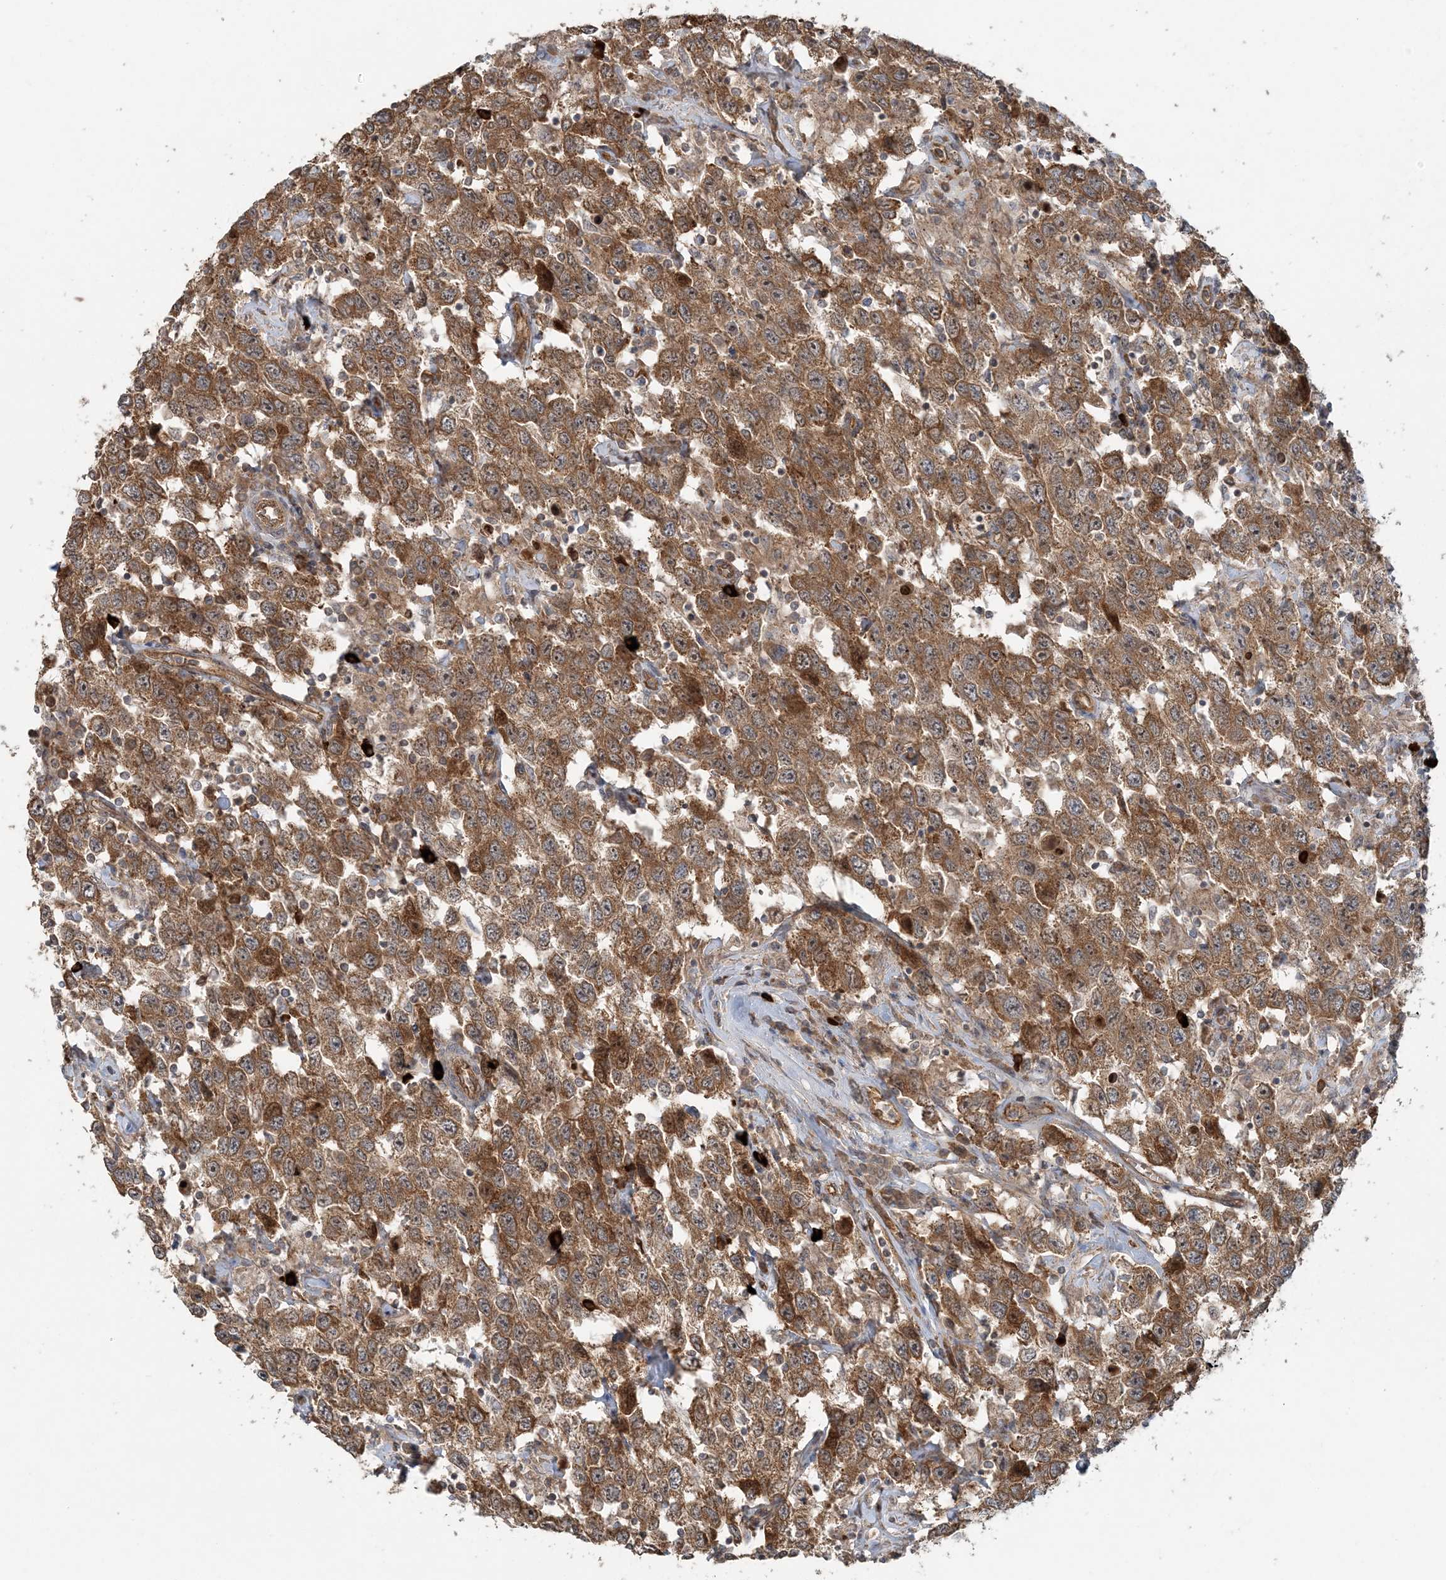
{"staining": {"intensity": "moderate", "quantity": ">75%", "location": "cytoplasmic/membranous"}, "tissue": "testis cancer", "cell_type": "Tumor cells", "image_type": "cancer", "snomed": [{"axis": "morphology", "description": "Seminoma, NOS"}, {"axis": "topography", "description": "Testis"}], "caption": "Testis seminoma stained for a protein (brown) displays moderate cytoplasmic/membranous positive positivity in about >75% of tumor cells.", "gene": "STIM2", "patient": {"sex": "male", "age": 41}}